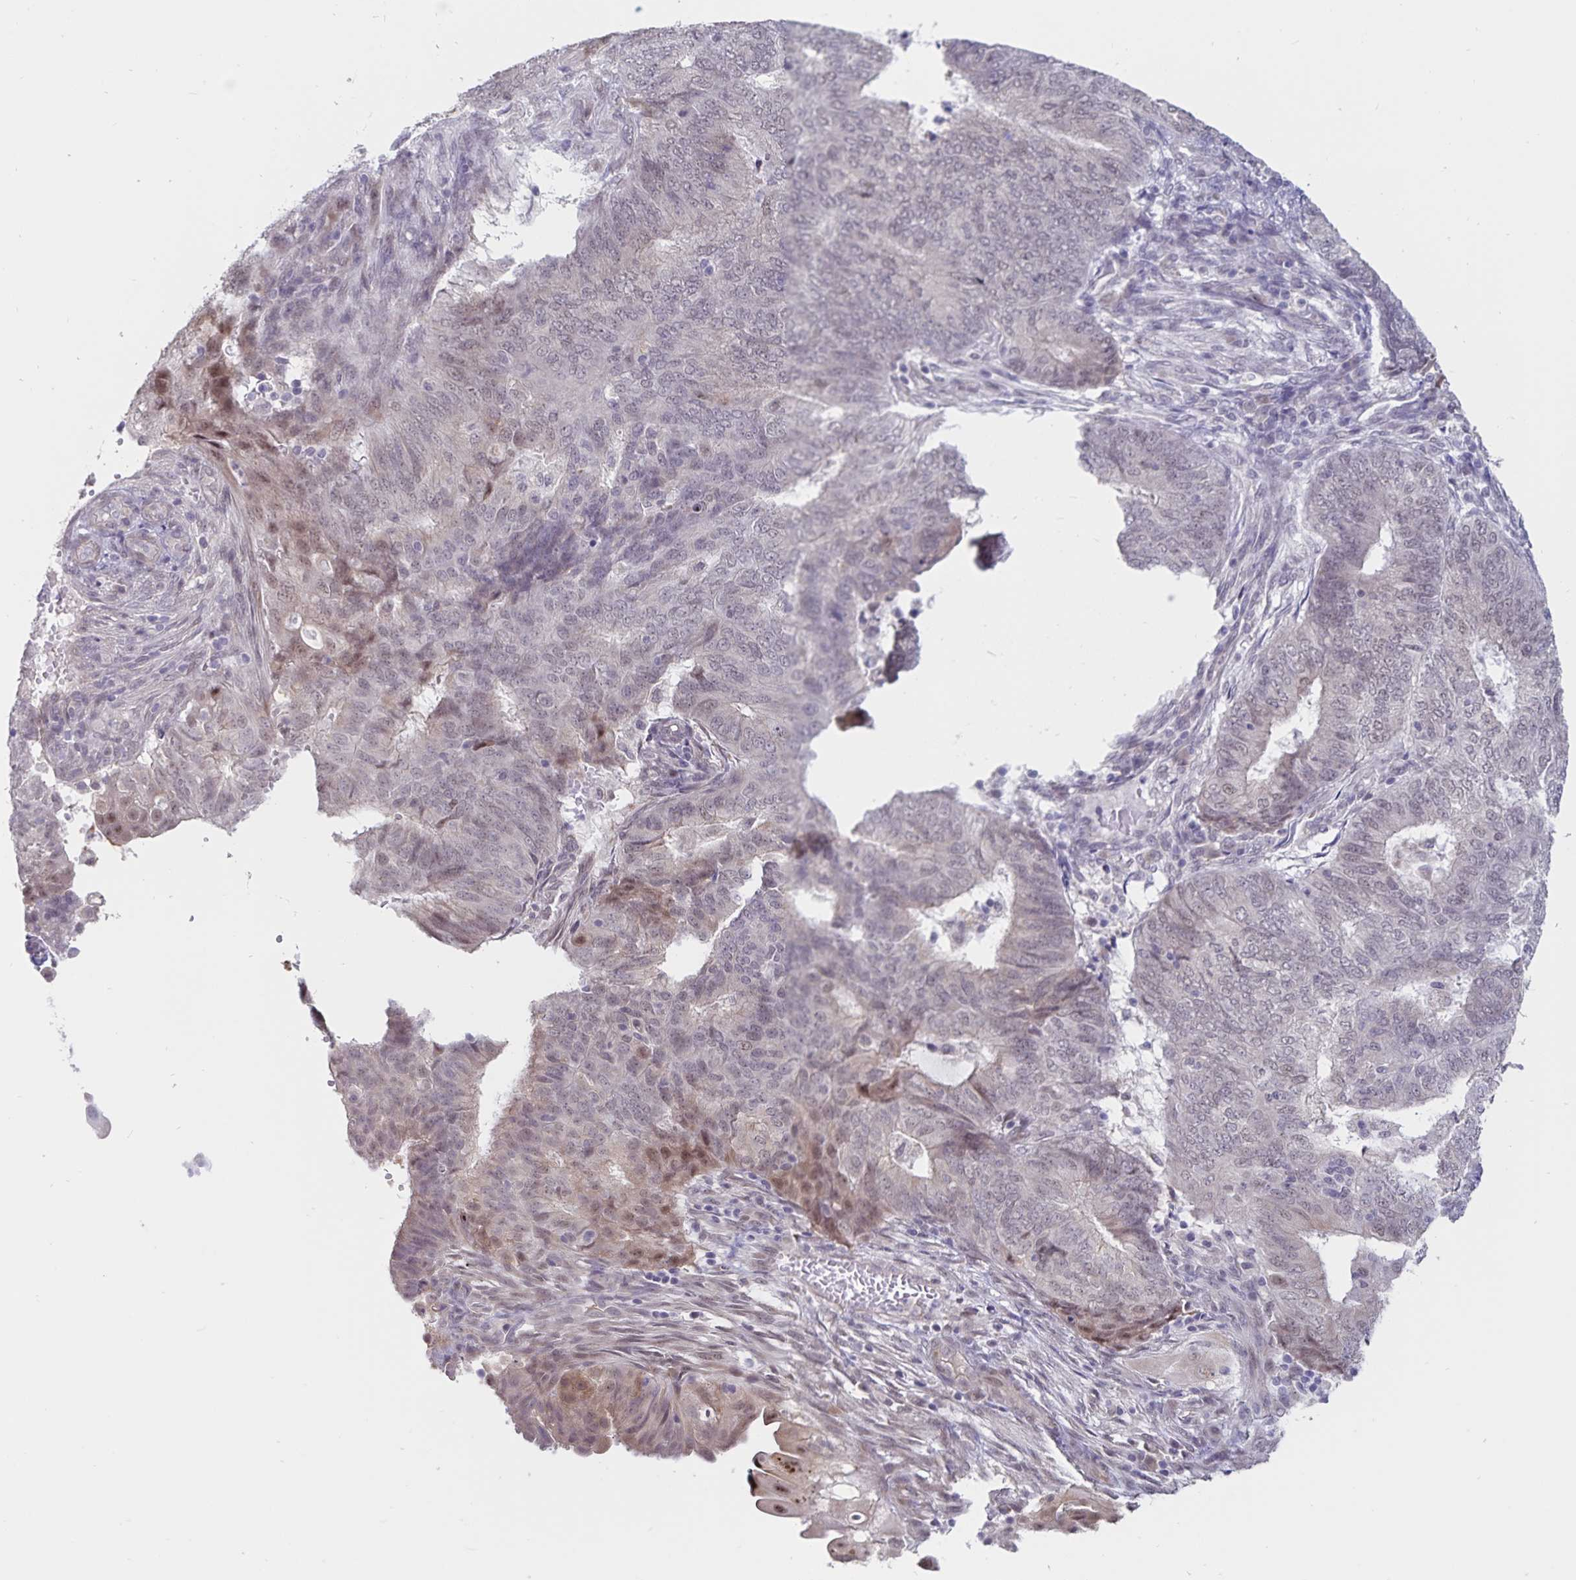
{"staining": {"intensity": "moderate", "quantity": "<25%", "location": "nuclear"}, "tissue": "endometrial cancer", "cell_type": "Tumor cells", "image_type": "cancer", "snomed": [{"axis": "morphology", "description": "Adenocarcinoma, NOS"}, {"axis": "topography", "description": "Endometrium"}], "caption": "Human adenocarcinoma (endometrial) stained with a protein marker displays moderate staining in tumor cells.", "gene": "ATP2A2", "patient": {"sex": "female", "age": 62}}